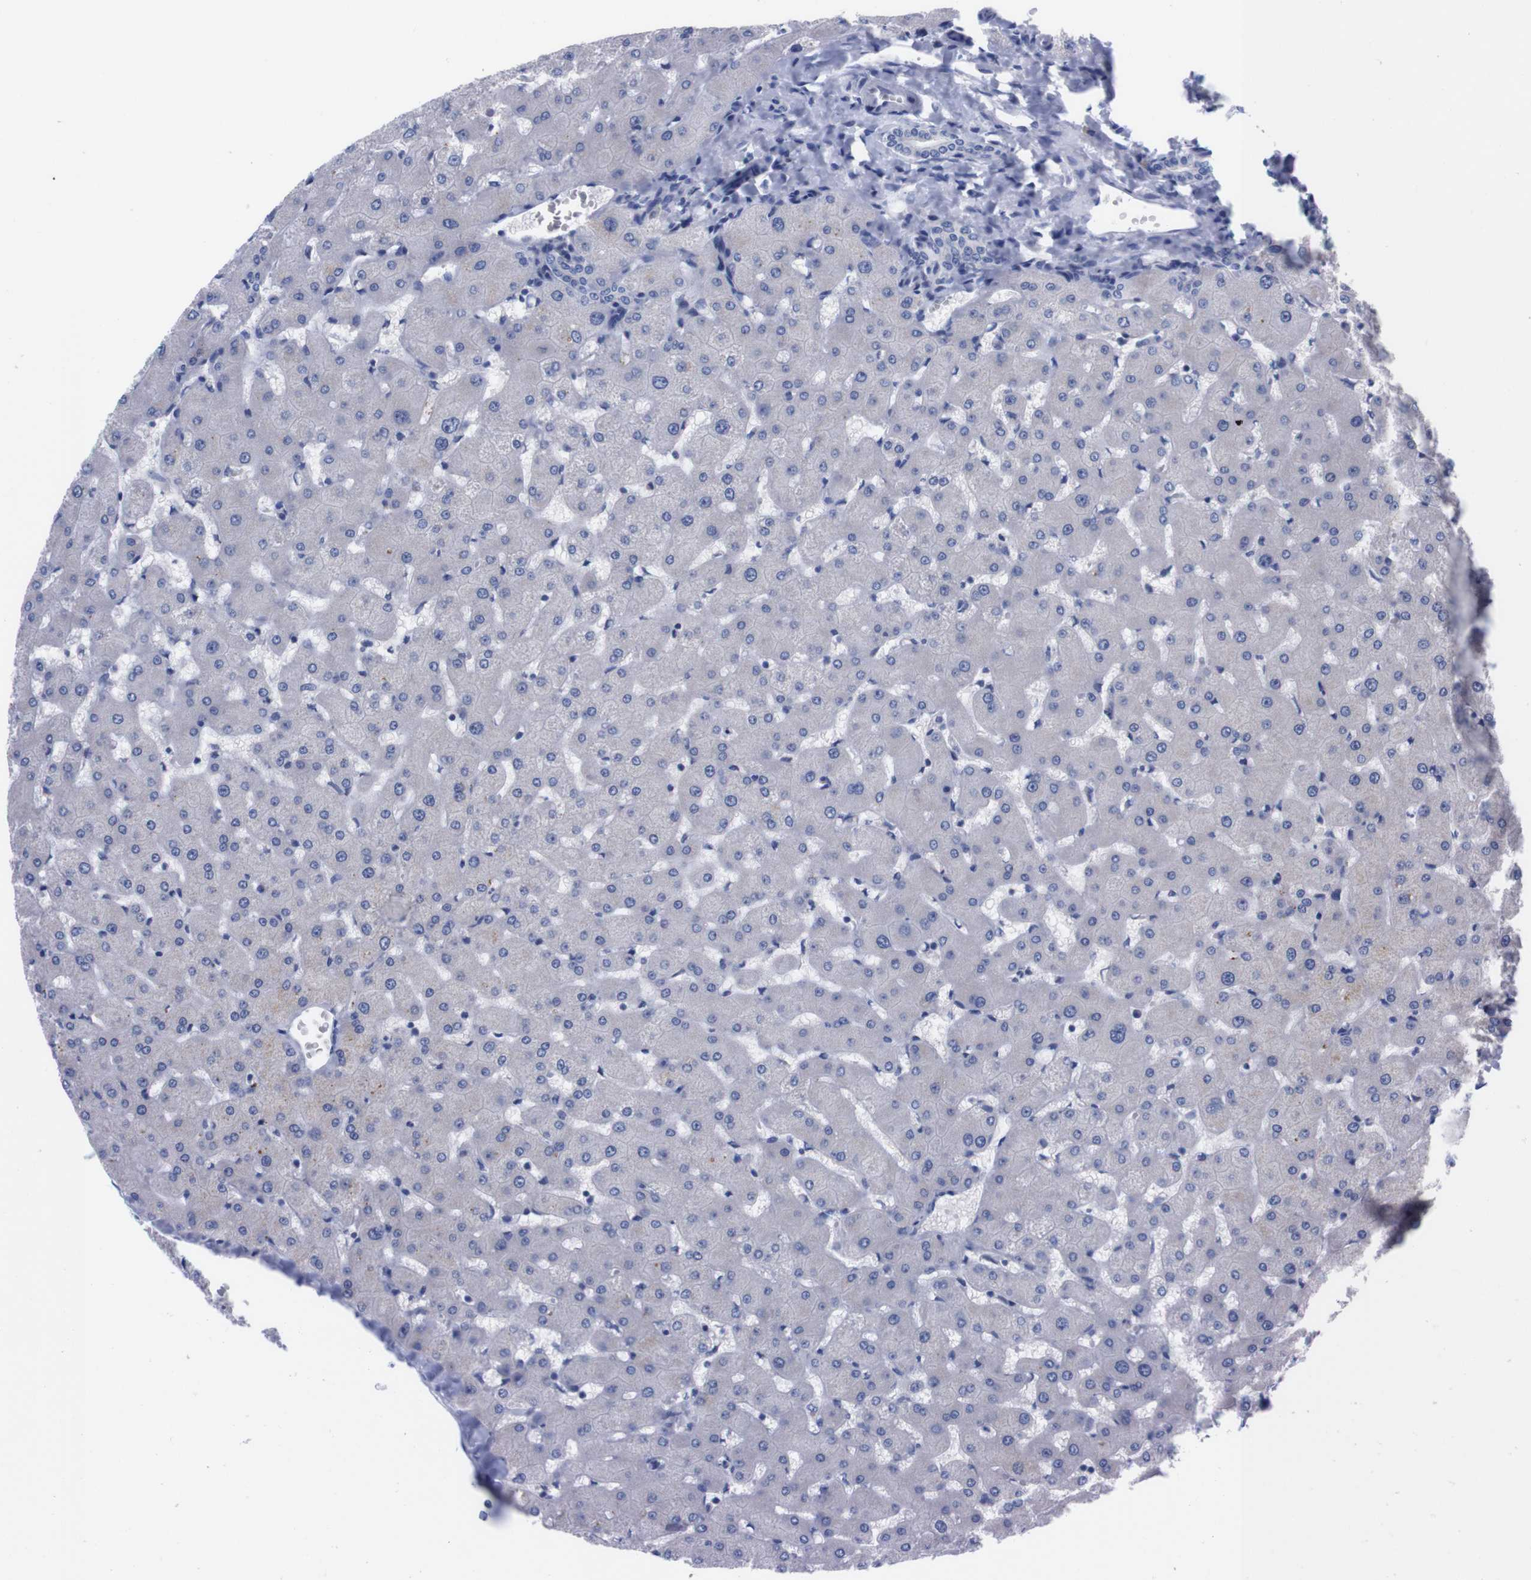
{"staining": {"intensity": "negative", "quantity": "none", "location": "none"}, "tissue": "liver", "cell_type": "Cholangiocytes", "image_type": "normal", "snomed": [{"axis": "morphology", "description": "Normal tissue, NOS"}, {"axis": "topography", "description": "Liver"}], "caption": "Cholangiocytes are negative for brown protein staining in normal liver. Nuclei are stained in blue.", "gene": "FAM210A", "patient": {"sex": "female", "age": 63}}